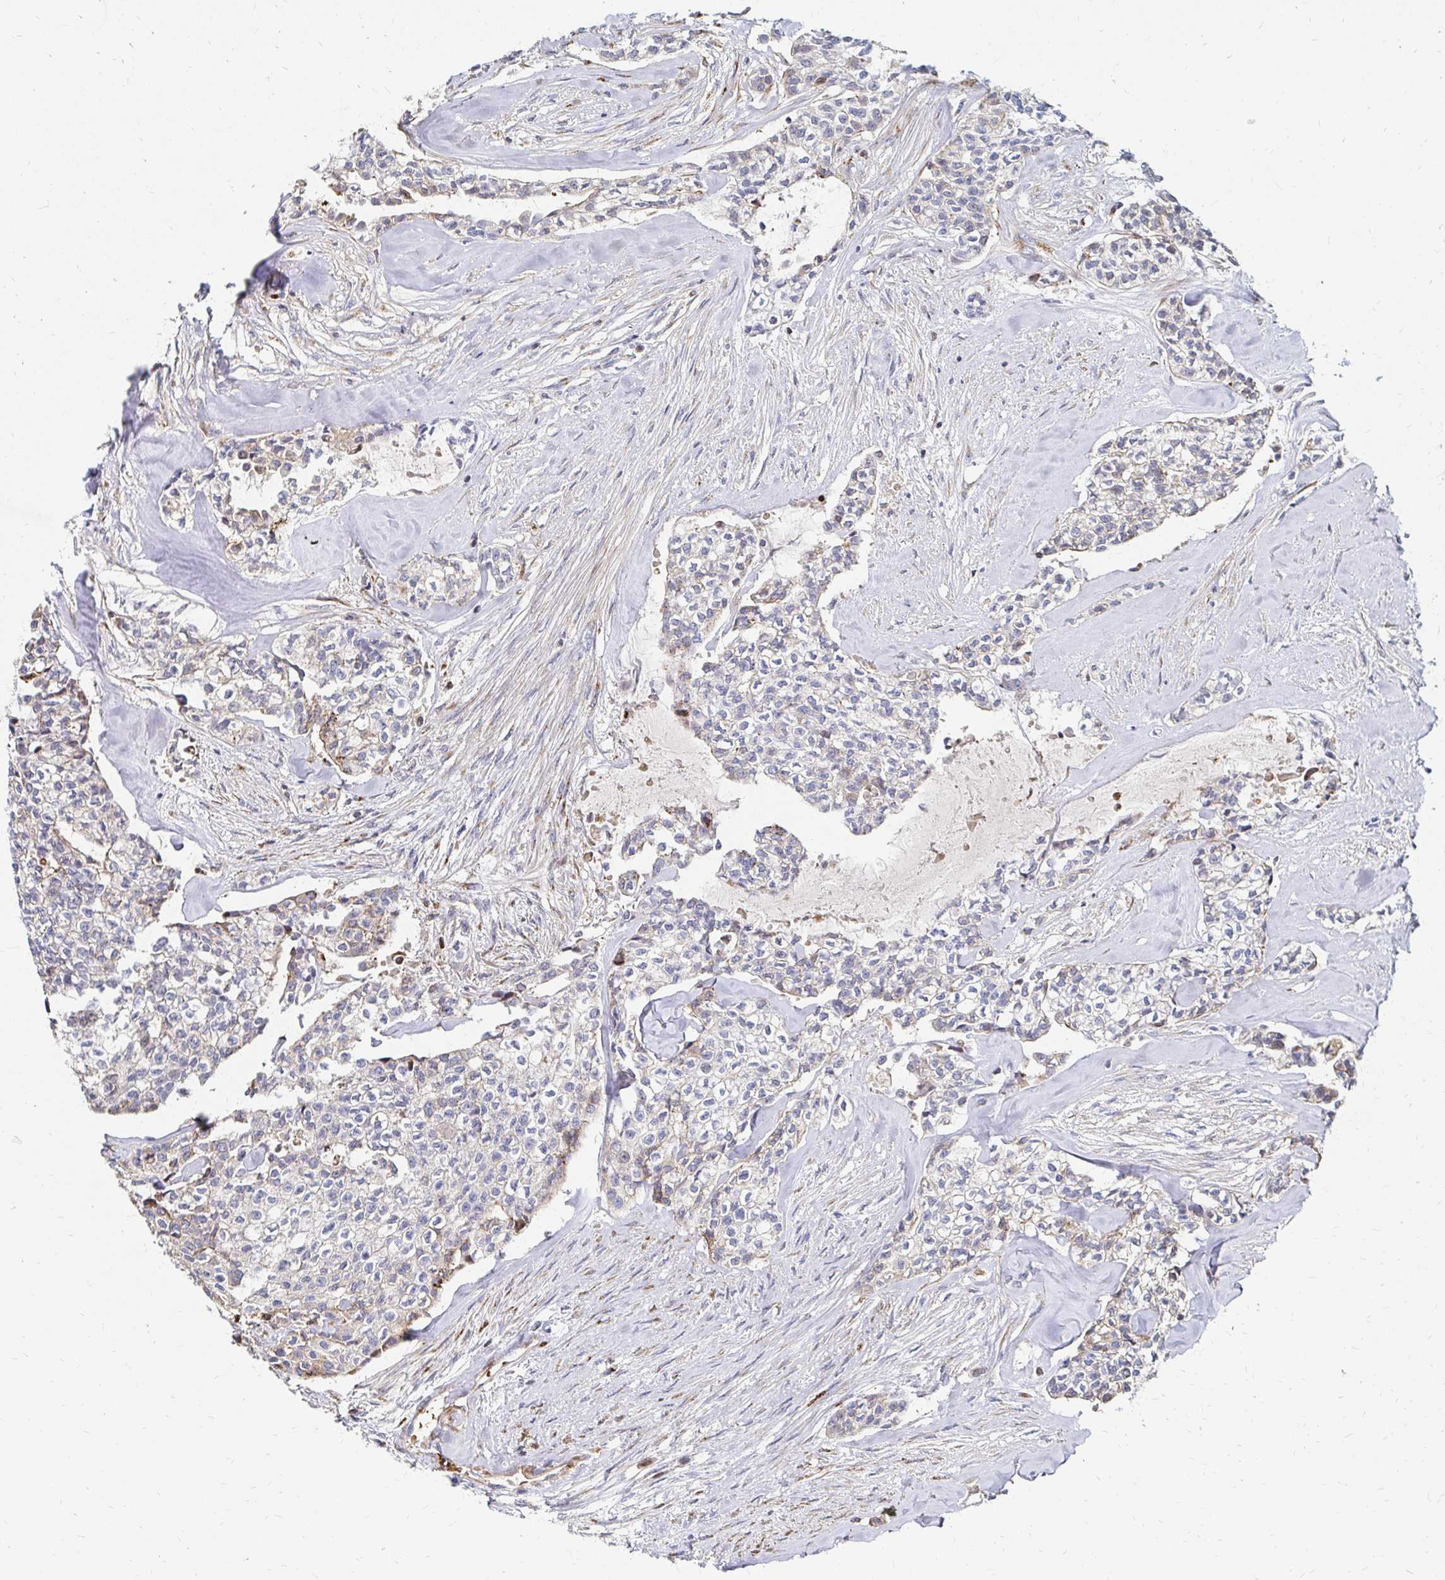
{"staining": {"intensity": "negative", "quantity": "none", "location": "none"}, "tissue": "head and neck cancer", "cell_type": "Tumor cells", "image_type": "cancer", "snomed": [{"axis": "morphology", "description": "Adenocarcinoma, NOS"}, {"axis": "topography", "description": "Head-Neck"}], "caption": "DAB (3,3'-diaminobenzidine) immunohistochemical staining of human adenocarcinoma (head and neck) reveals no significant staining in tumor cells. (Immunohistochemistry (ihc), brightfield microscopy, high magnification).", "gene": "MAN1A1", "patient": {"sex": "male", "age": 81}}